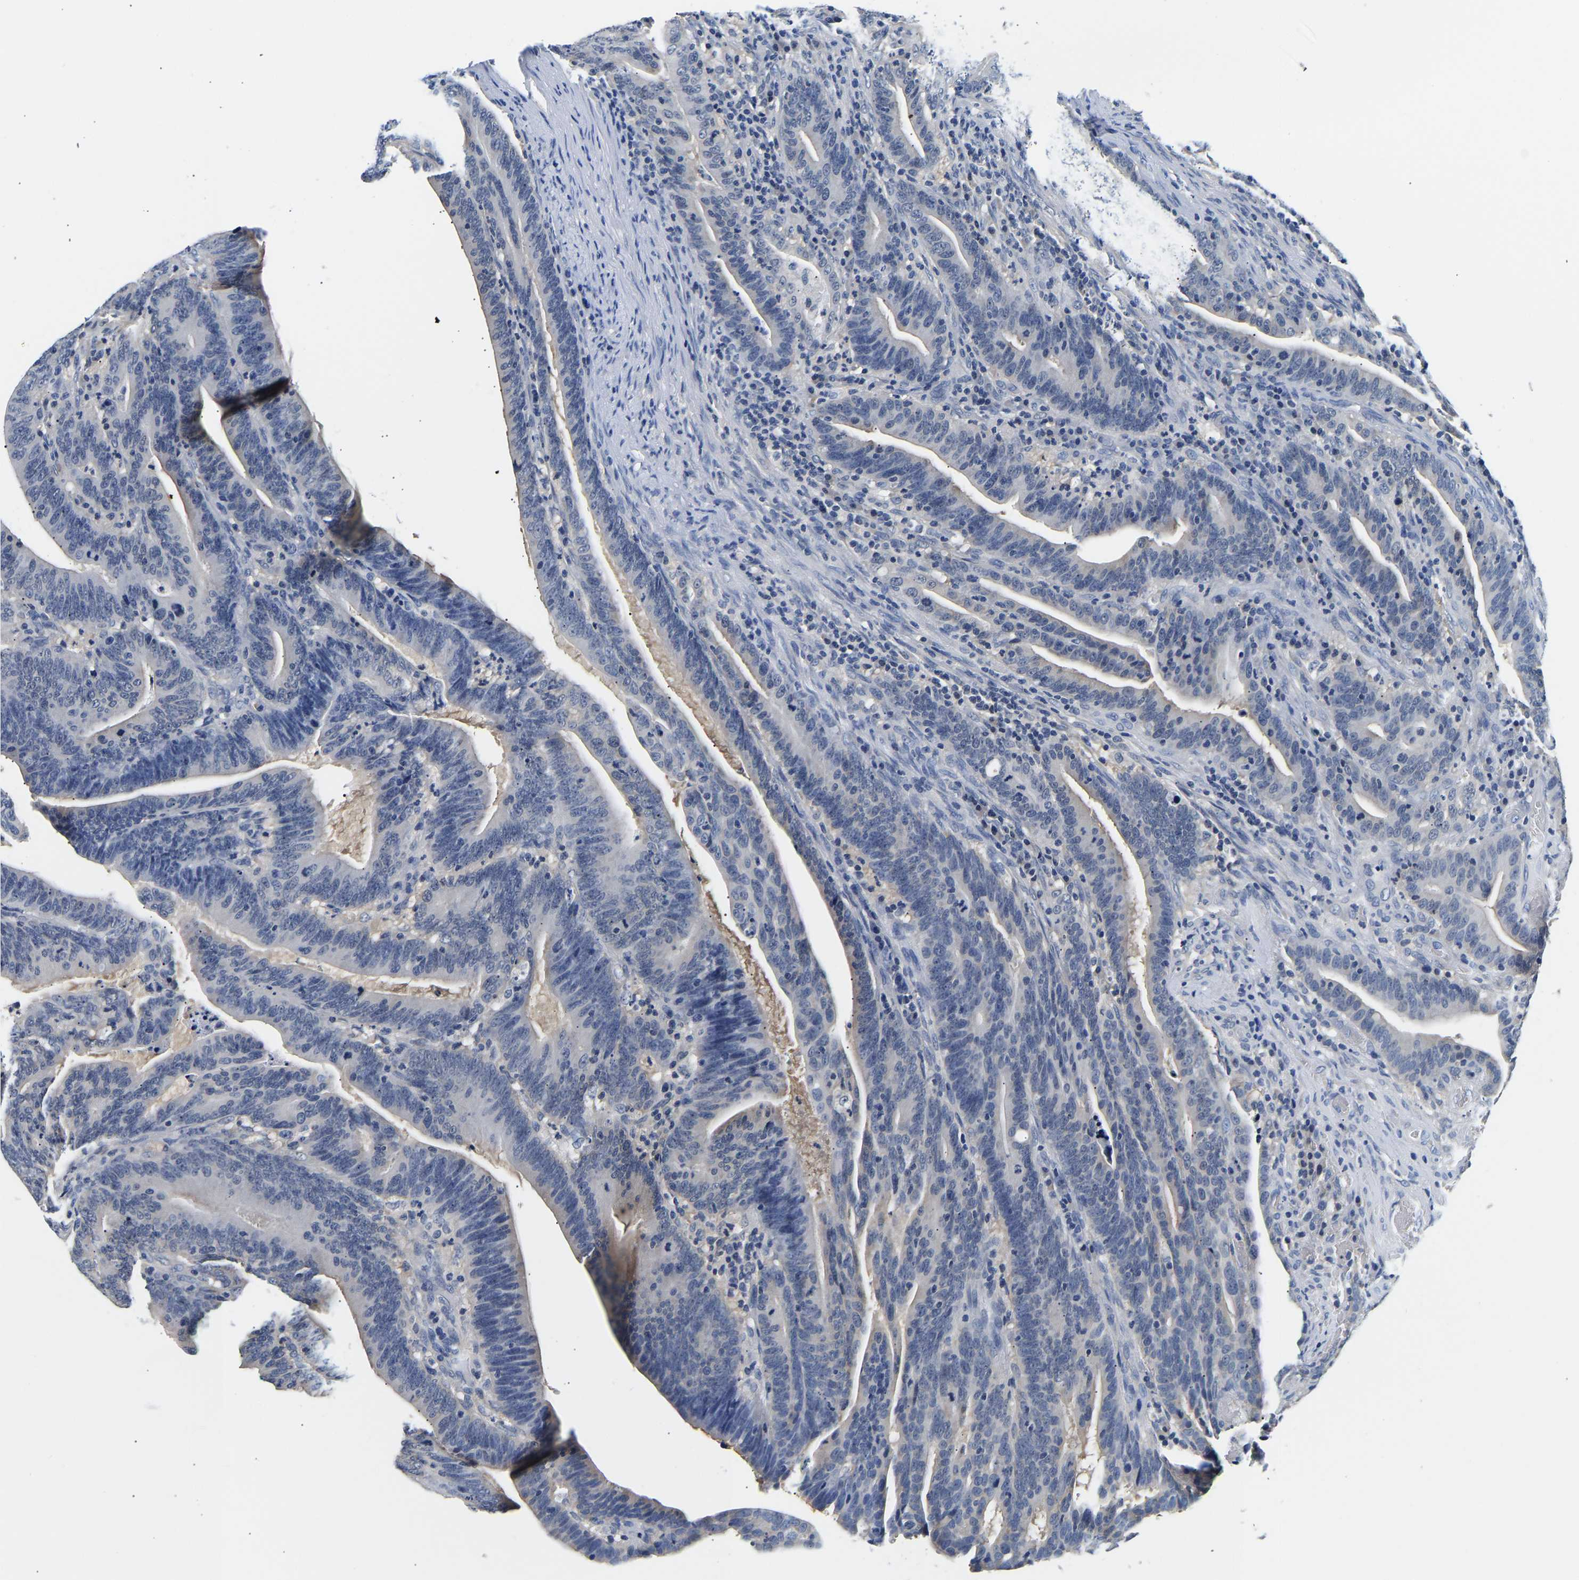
{"staining": {"intensity": "negative", "quantity": "none", "location": "none"}, "tissue": "colorectal cancer", "cell_type": "Tumor cells", "image_type": "cancer", "snomed": [{"axis": "morphology", "description": "Adenocarcinoma, NOS"}, {"axis": "topography", "description": "Colon"}], "caption": "Protein analysis of colorectal adenocarcinoma displays no significant expression in tumor cells. (Stains: DAB IHC with hematoxylin counter stain, Microscopy: brightfield microscopy at high magnification).", "gene": "UCHL3", "patient": {"sex": "female", "age": 66}}